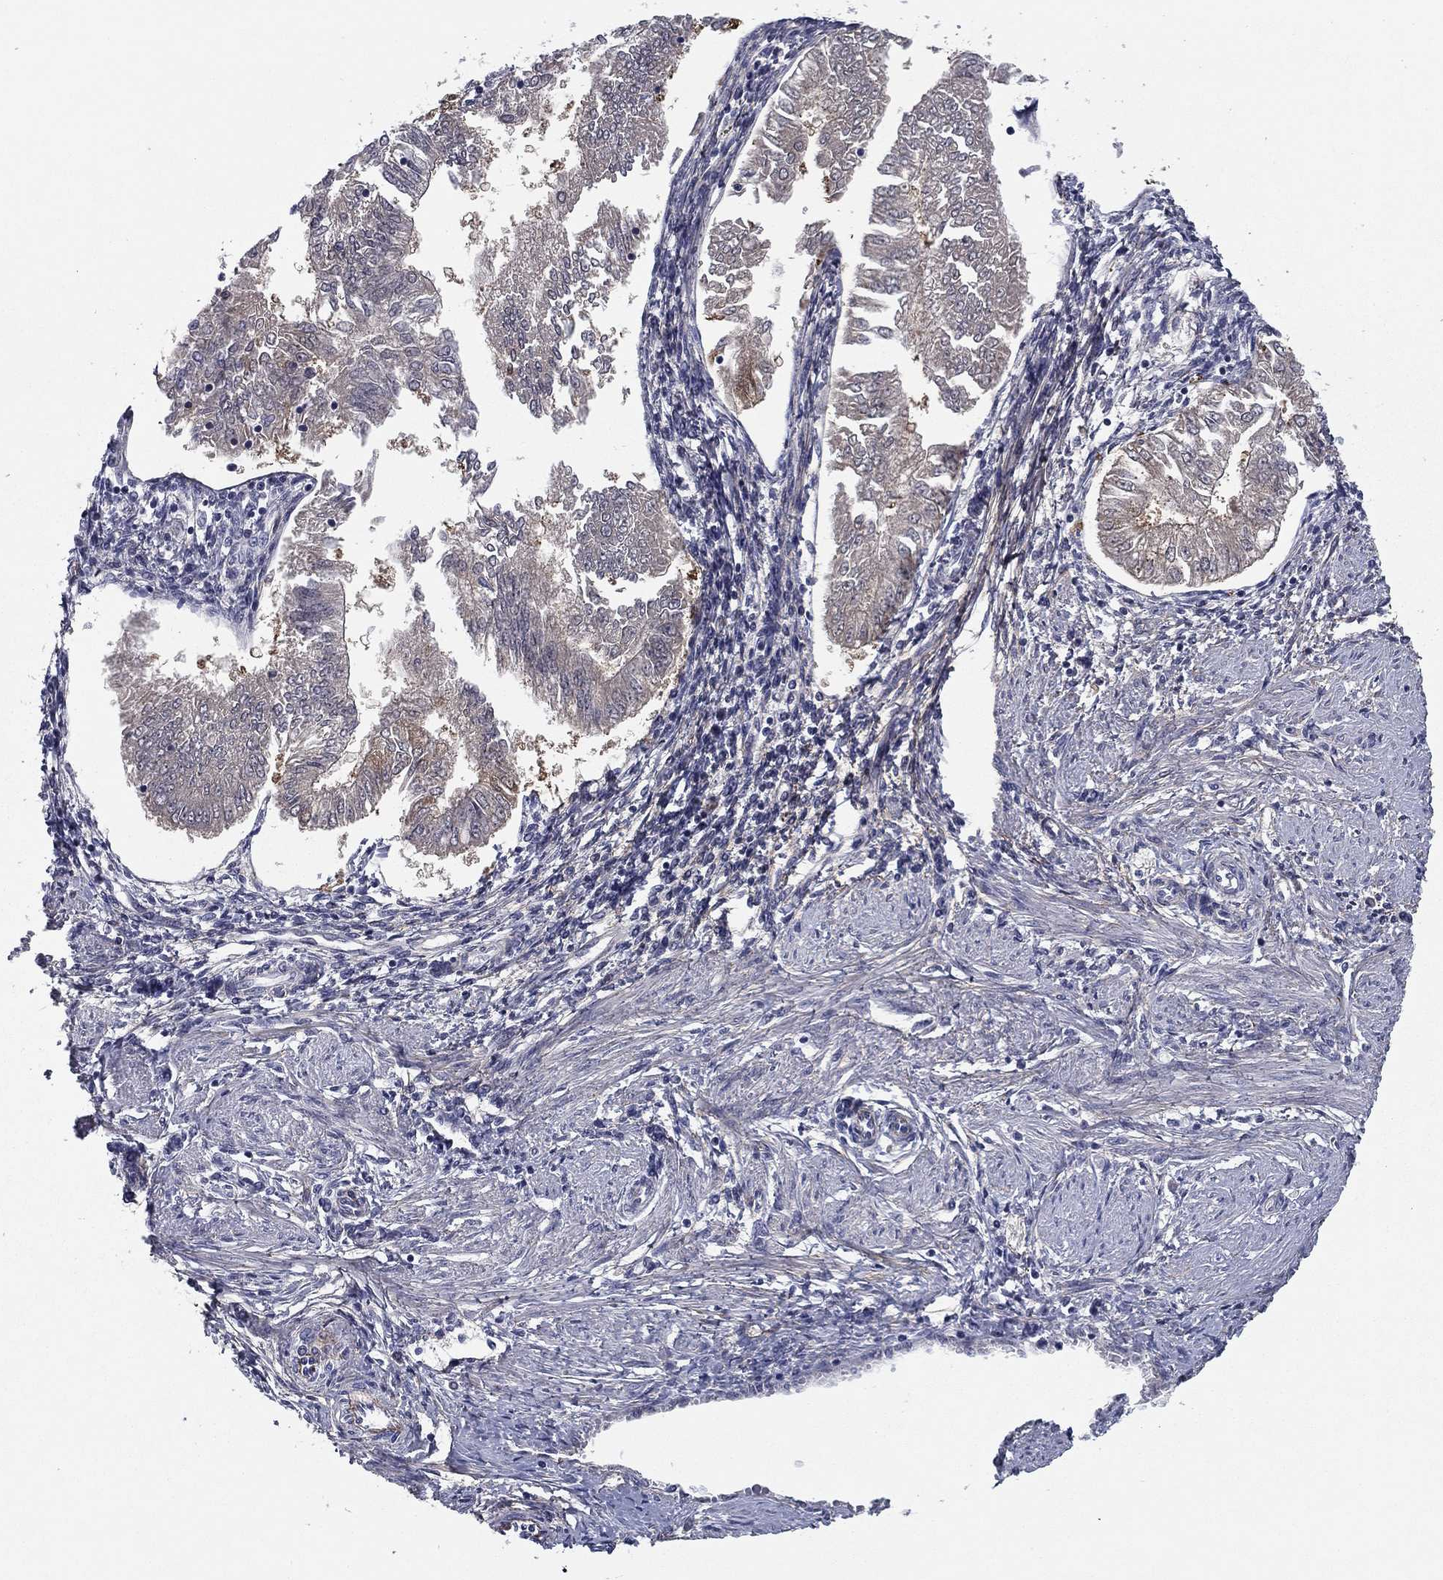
{"staining": {"intensity": "weak", "quantity": "25%-75%", "location": "cytoplasmic/membranous"}, "tissue": "endometrial cancer", "cell_type": "Tumor cells", "image_type": "cancer", "snomed": [{"axis": "morphology", "description": "Adenocarcinoma, NOS"}, {"axis": "topography", "description": "Endometrium"}], "caption": "DAB (3,3'-diaminobenzidine) immunohistochemical staining of human endometrial adenocarcinoma reveals weak cytoplasmic/membranous protein positivity in about 25%-75% of tumor cells. (DAB (3,3'-diaminobenzidine) IHC with brightfield microscopy, high magnification).", "gene": "REXO5", "patient": {"sex": "female", "age": 53}}